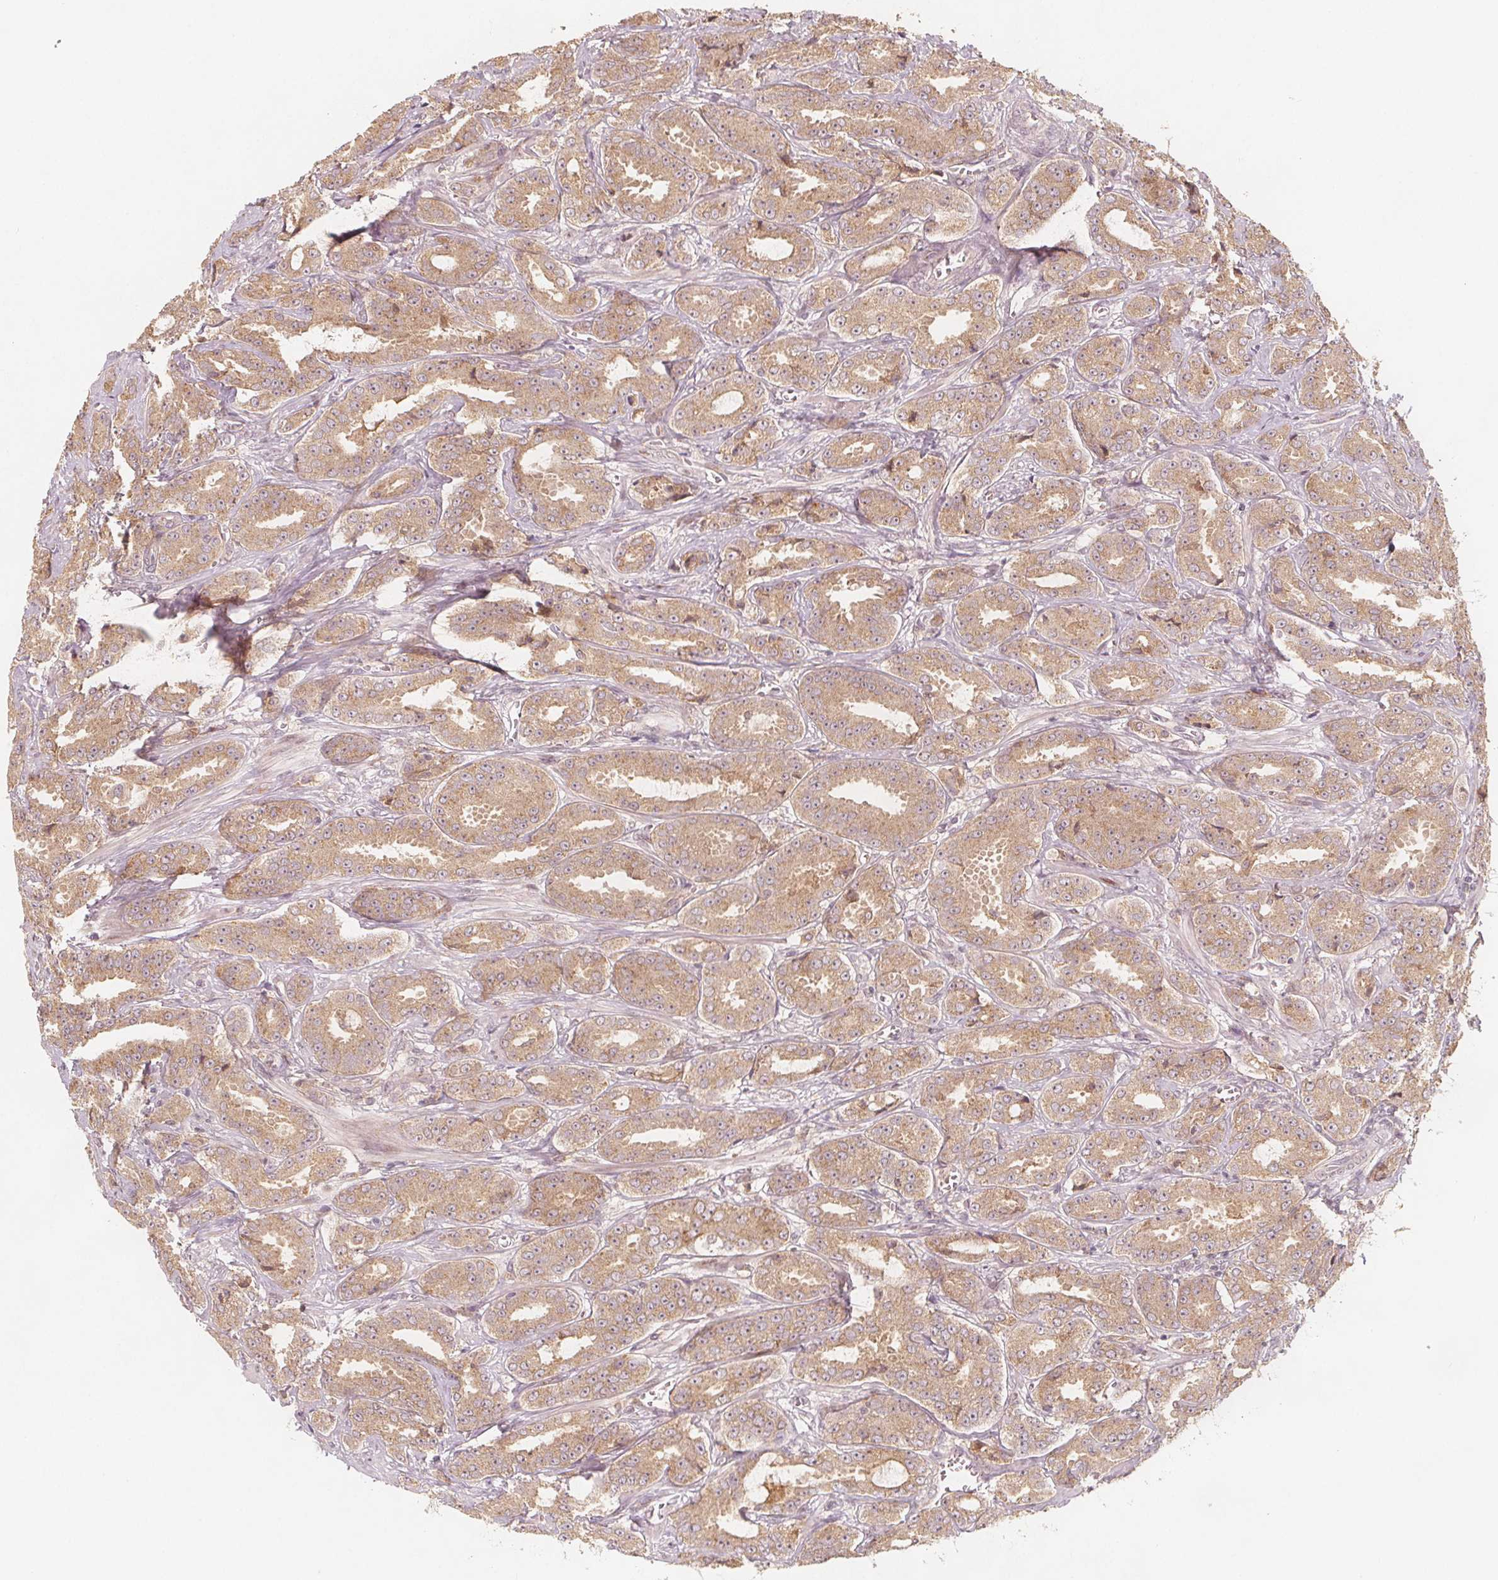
{"staining": {"intensity": "moderate", "quantity": ">75%", "location": "cytoplasmic/membranous"}, "tissue": "prostate cancer", "cell_type": "Tumor cells", "image_type": "cancer", "snomed": [{"axis": "morphology", "description": "Adenocarcinoma, High grade"}, {"axis": "topography", "description": "Prostate"}], "caption": "Protein expression analysis of human prostate cancer reveals moderate cytoplasmic/membranous staining in about >75% of tumor cells.", "gene": "NCSTN", "patient": {"sex": "male", "age": 64}}